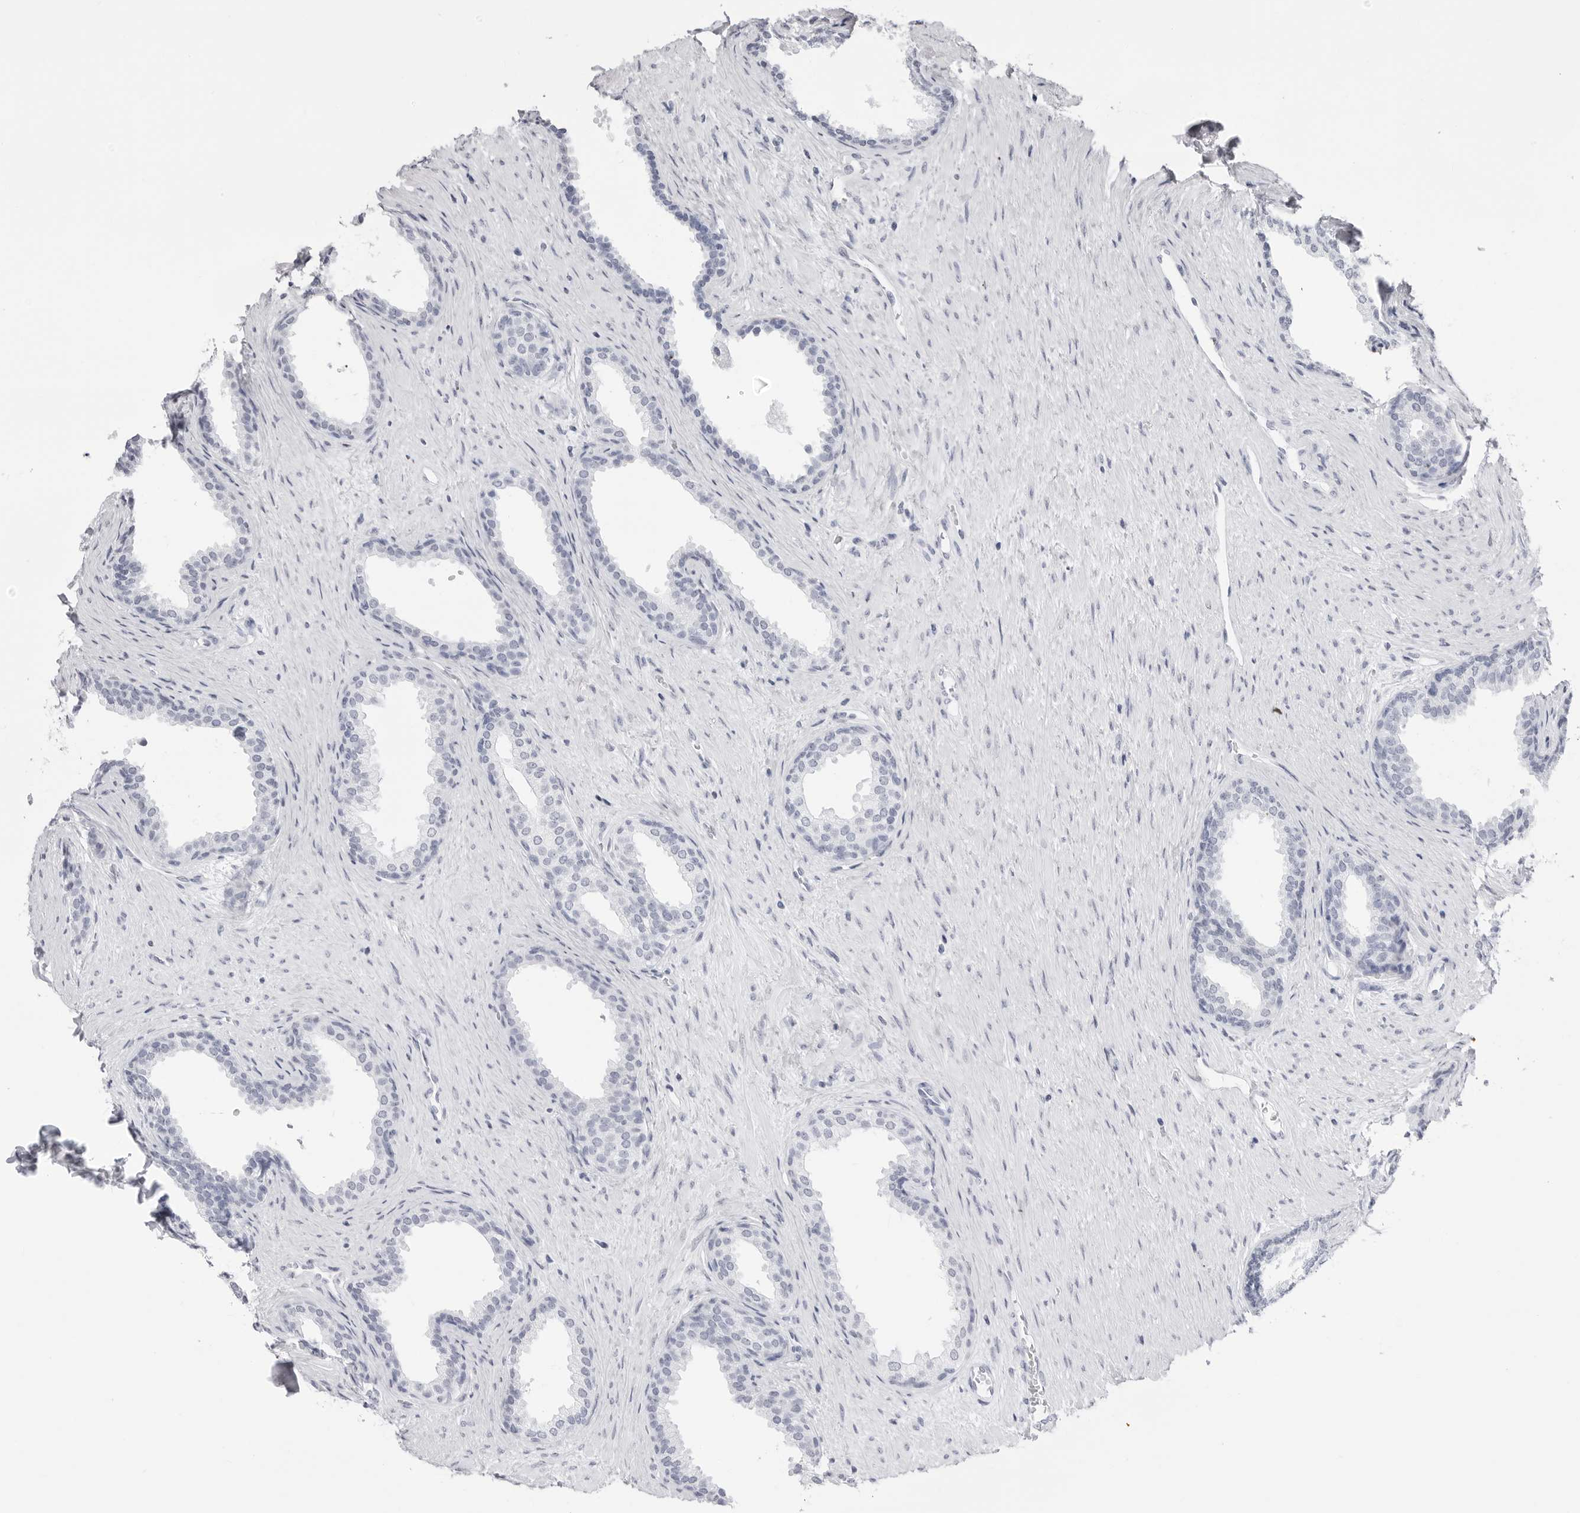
{"staining": {"intensity": "negative", "quantity": "none", "location": "none"}, "tissue": "prostate", "cell_type": "Glandular cells", "image_type": "normal", "snomed": [{"axis": "morphology", "description": "Normal tissue, NOS"}, {"axis": "topography", "description": "Prostate"}], "caption": "DAB immunohistochemical staining of benign human prostate demonstrates no significant positivity in glandular cells.", "gene": "TSSK1B", "patient": {"sex": "male", "age": 76}}